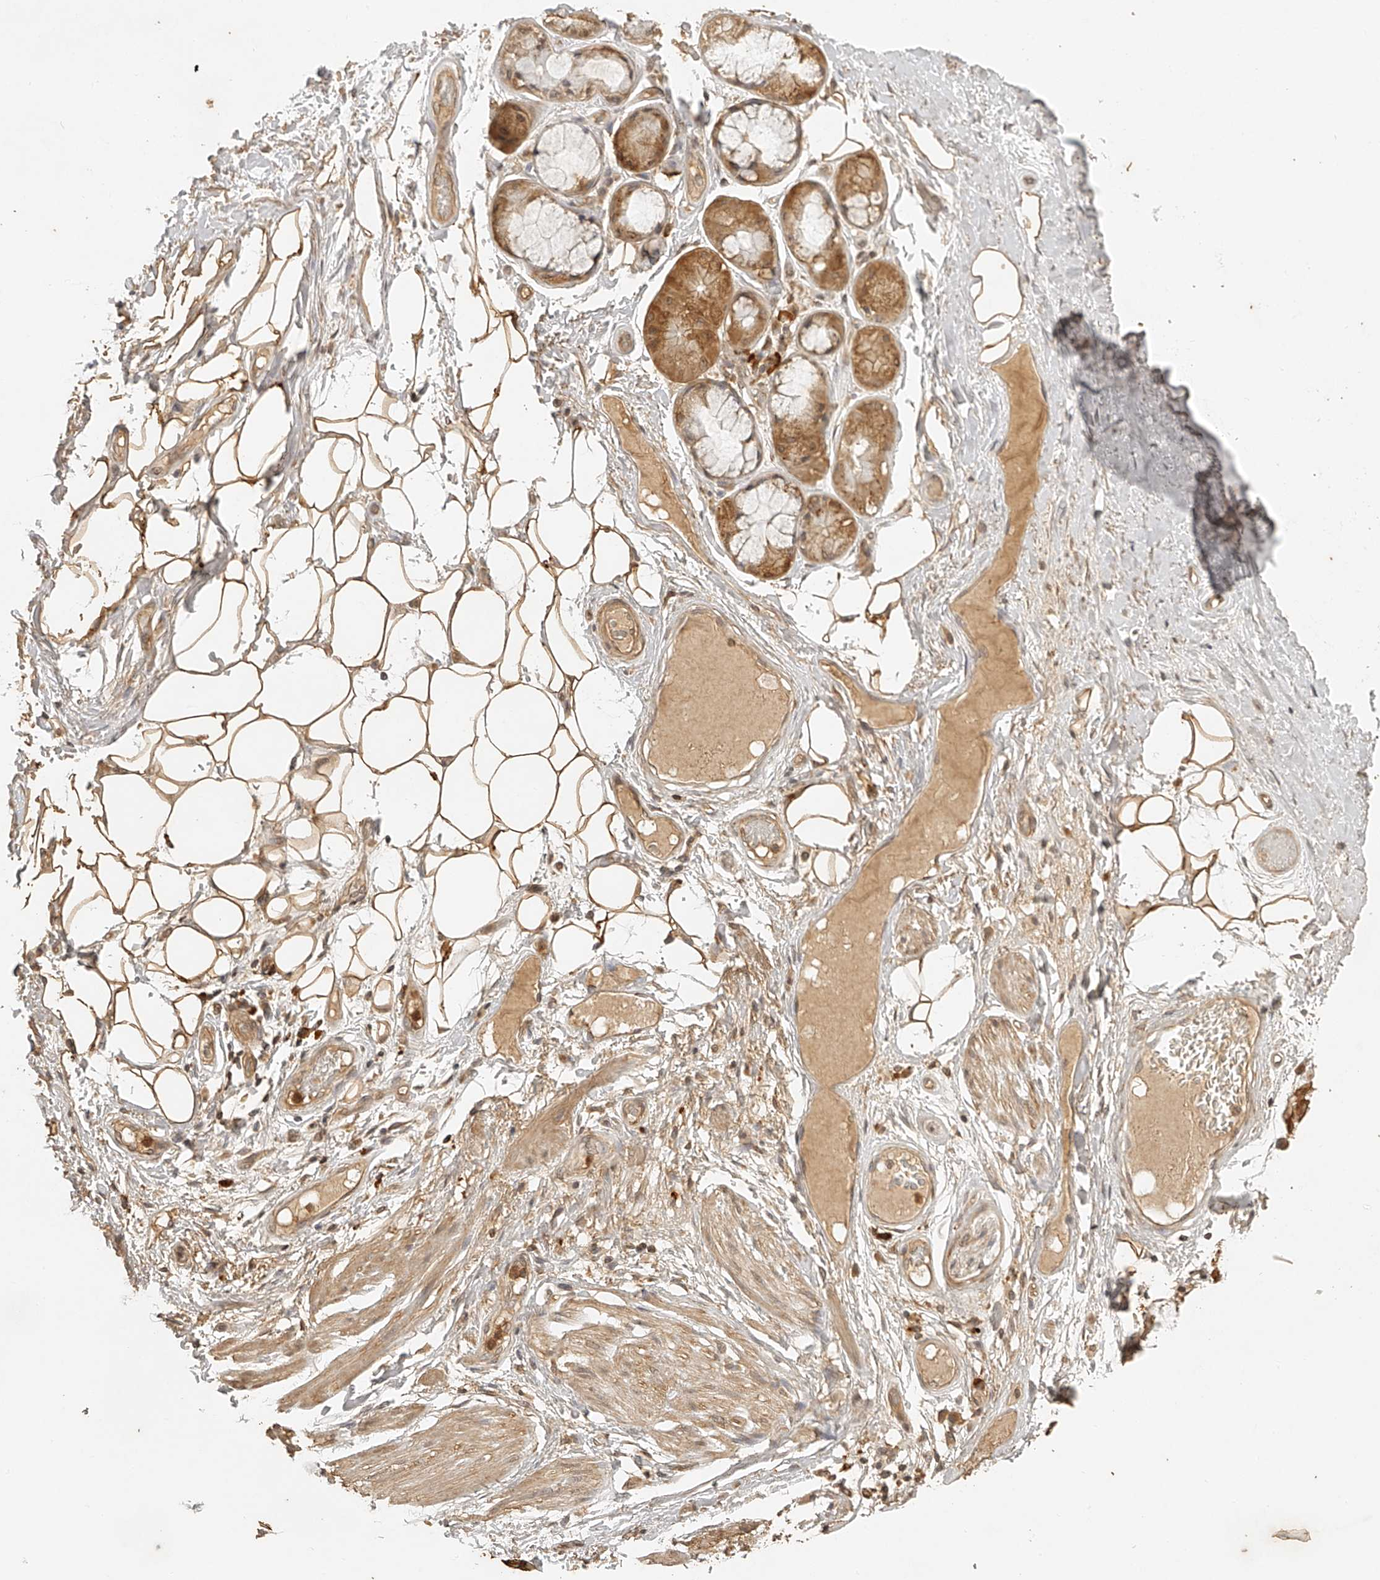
{"staining": {"intensity": "moderate", "quantity": ">75%", "location": "cytoplasmic/membranous"}, "tissue": "adipose tissue", "cell_type": "Adipocytes", "image_type": "normal", "snomed": [{"axis": "morphology", "description": "Normal tissue, NOS"}, {"axis": "topography", "description": "Bronchus"}], "caption": "Immunohistochemical staining of benign human adipose tissue shows moderate cytoplasmic/membranous protein positivity in approximately >75% of adipocytes.", "gene": "BCL2L11", "patient": {"sex": "male", "age": 66}}